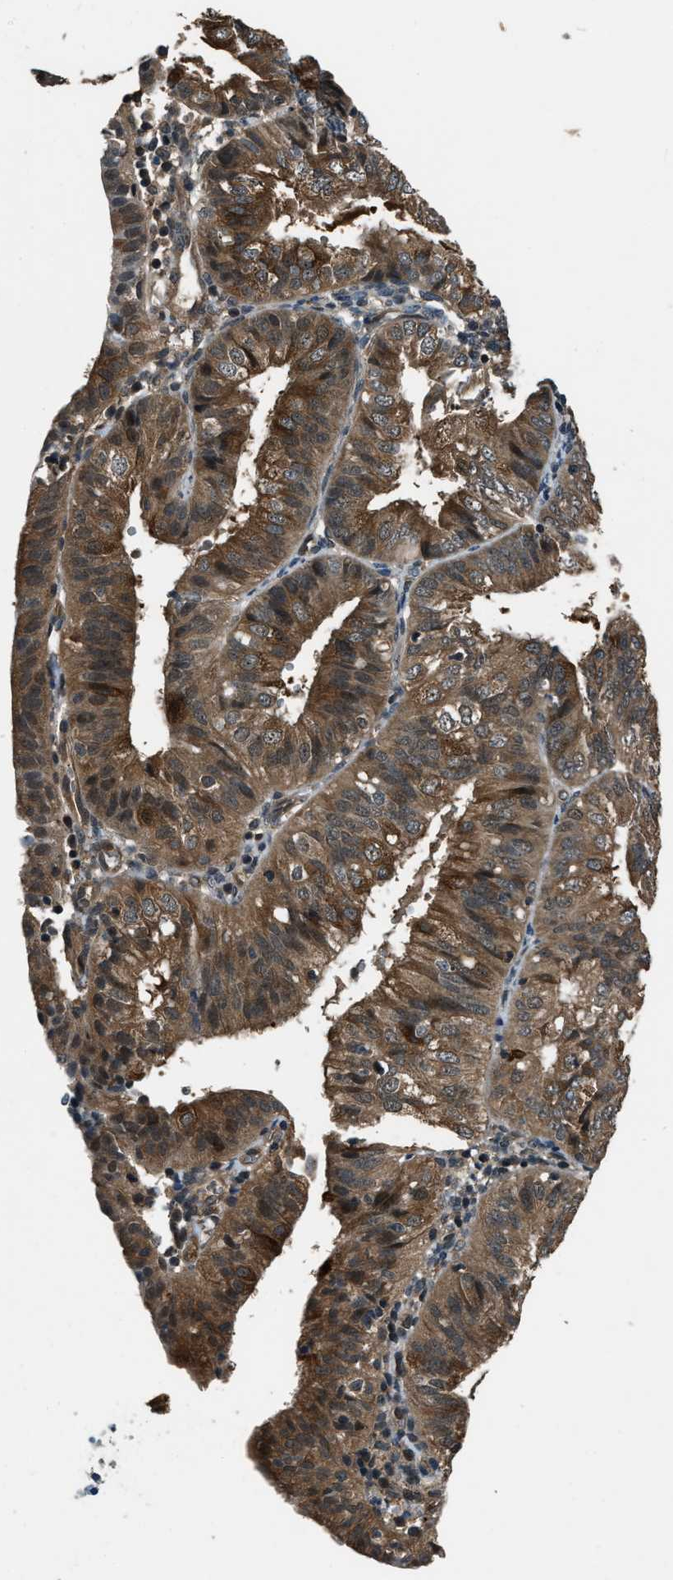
{"staining": {"intensity": "moderate", "quantity": ">75%", "location": "cytoplasmic/membranous"}, "tissue": "endometrial cancer", "cell_type": "Tumor cells", "image_type": "cancer", "snomed": [{"axis": "morphology", "description": "Adenocarcinoma, NOS"}, {"axis": "topography", "description": "Endometrium"}], "caption": "Immunohistochemical staining of human endometrial cancer (adenocarcinoma) shows medium levels of moderate cytoplasmic/membranous protein positivity in about >75% of tumor cells.", "gene": "NUDCD3", "patient": {"sex": "female", "age": 58}}